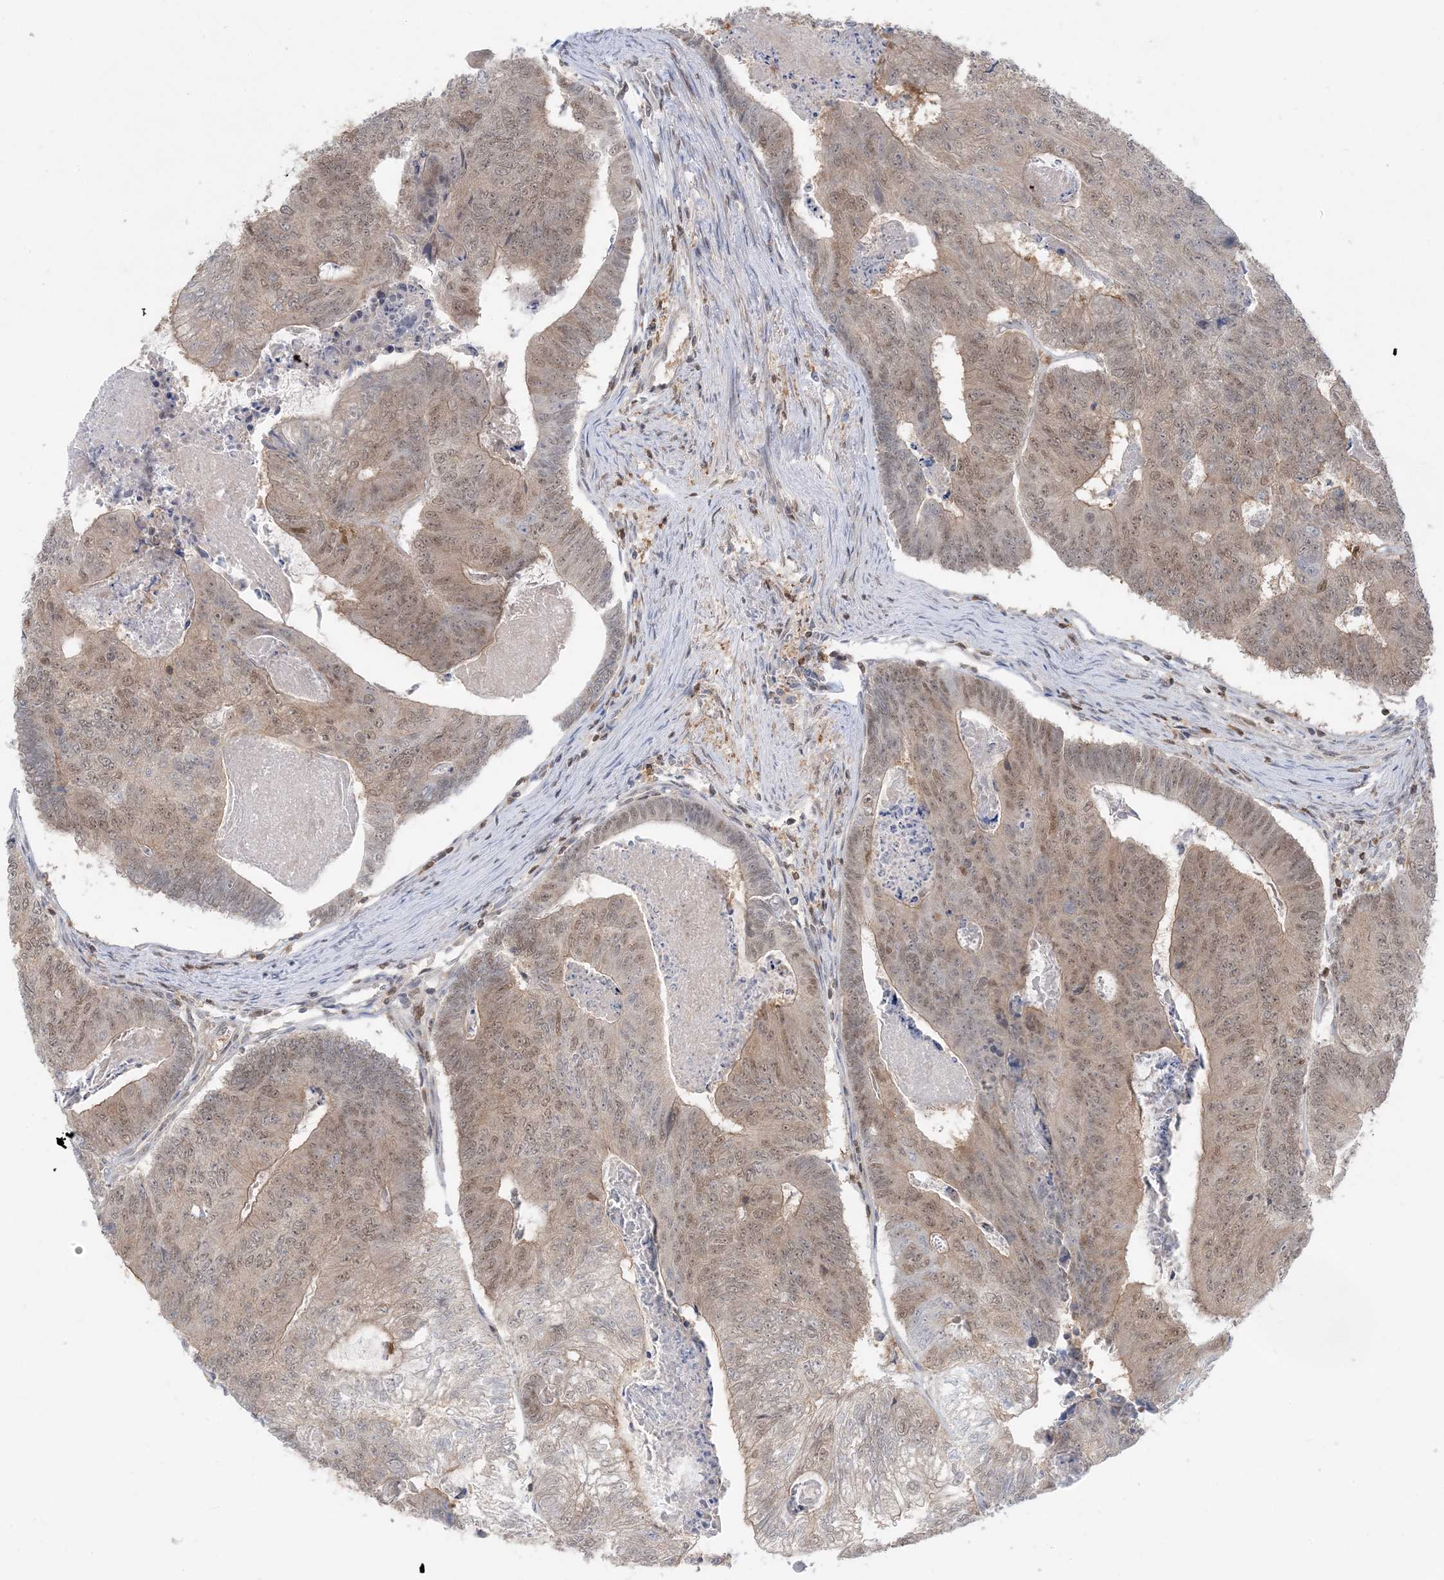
{"staining": {"intensity": "weak", "quantity": ">75%", "location": "cytoplasmic/membranous,nuclear"}, "tissue": "colorectal cancer", "cell_type": "Tumor cells", "image_type": "cancer", "snomed": [{"axis": "morphology", "description": "Adenocarcinoma, NOS"}, {"axis": "topography", "description": "Colon"}], "caption": "A histopathology image showing weak cytoplasmic/membranous and nuclear expression in about >75% of tumor cells in colorectal adenocarcinoma, as visualized by brown immunohistochemical staining.", "gene": "OGA", "patient": {"sex": "female", "age": 67}}